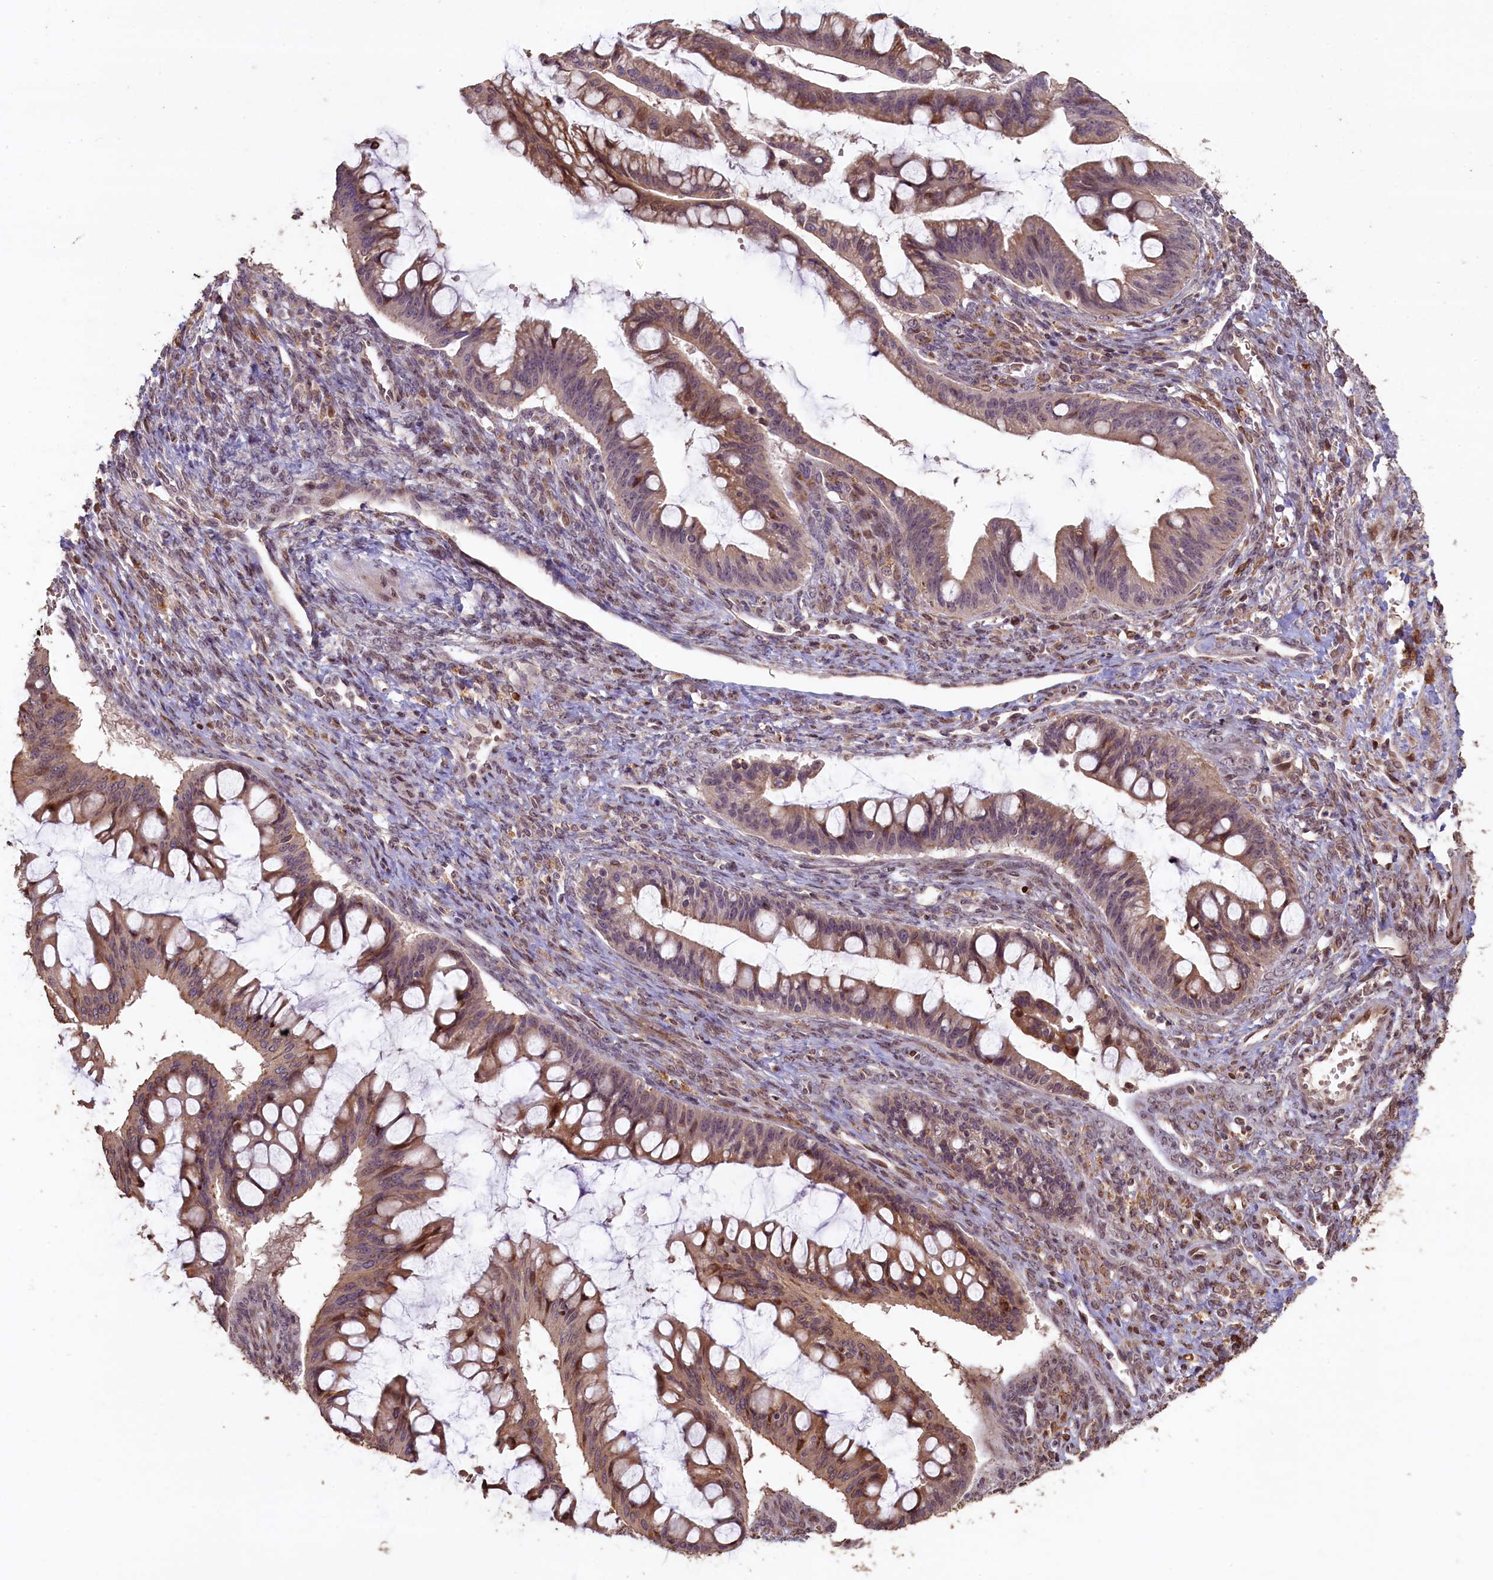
{"staining": {"intensity": "weak", "quantity": "25%-75%", "location": "cytoplasmic/membranous"}, "tissue": "ovarian cancer", "cell_type": "Tumor cells", "image_type": "cancer", "snomed": [{"axis": "morphology", "description": "Cystadenocarcinoma, mucinous, NOS"}, {"axis": "topography", "description": "Ovary"}], "caption": "IHC histopathology image of neoplastic tissue: human ovarian cancer stained using immunohistochemistry reveals low levels of weak protein expression localized specifically in the cytoplasmic/membranous of tumor cells, appearing as a cytoplasmic/membranous brown color.", "gene": "SLC38A7", "patient": {"sex": "female", "age": 73}}